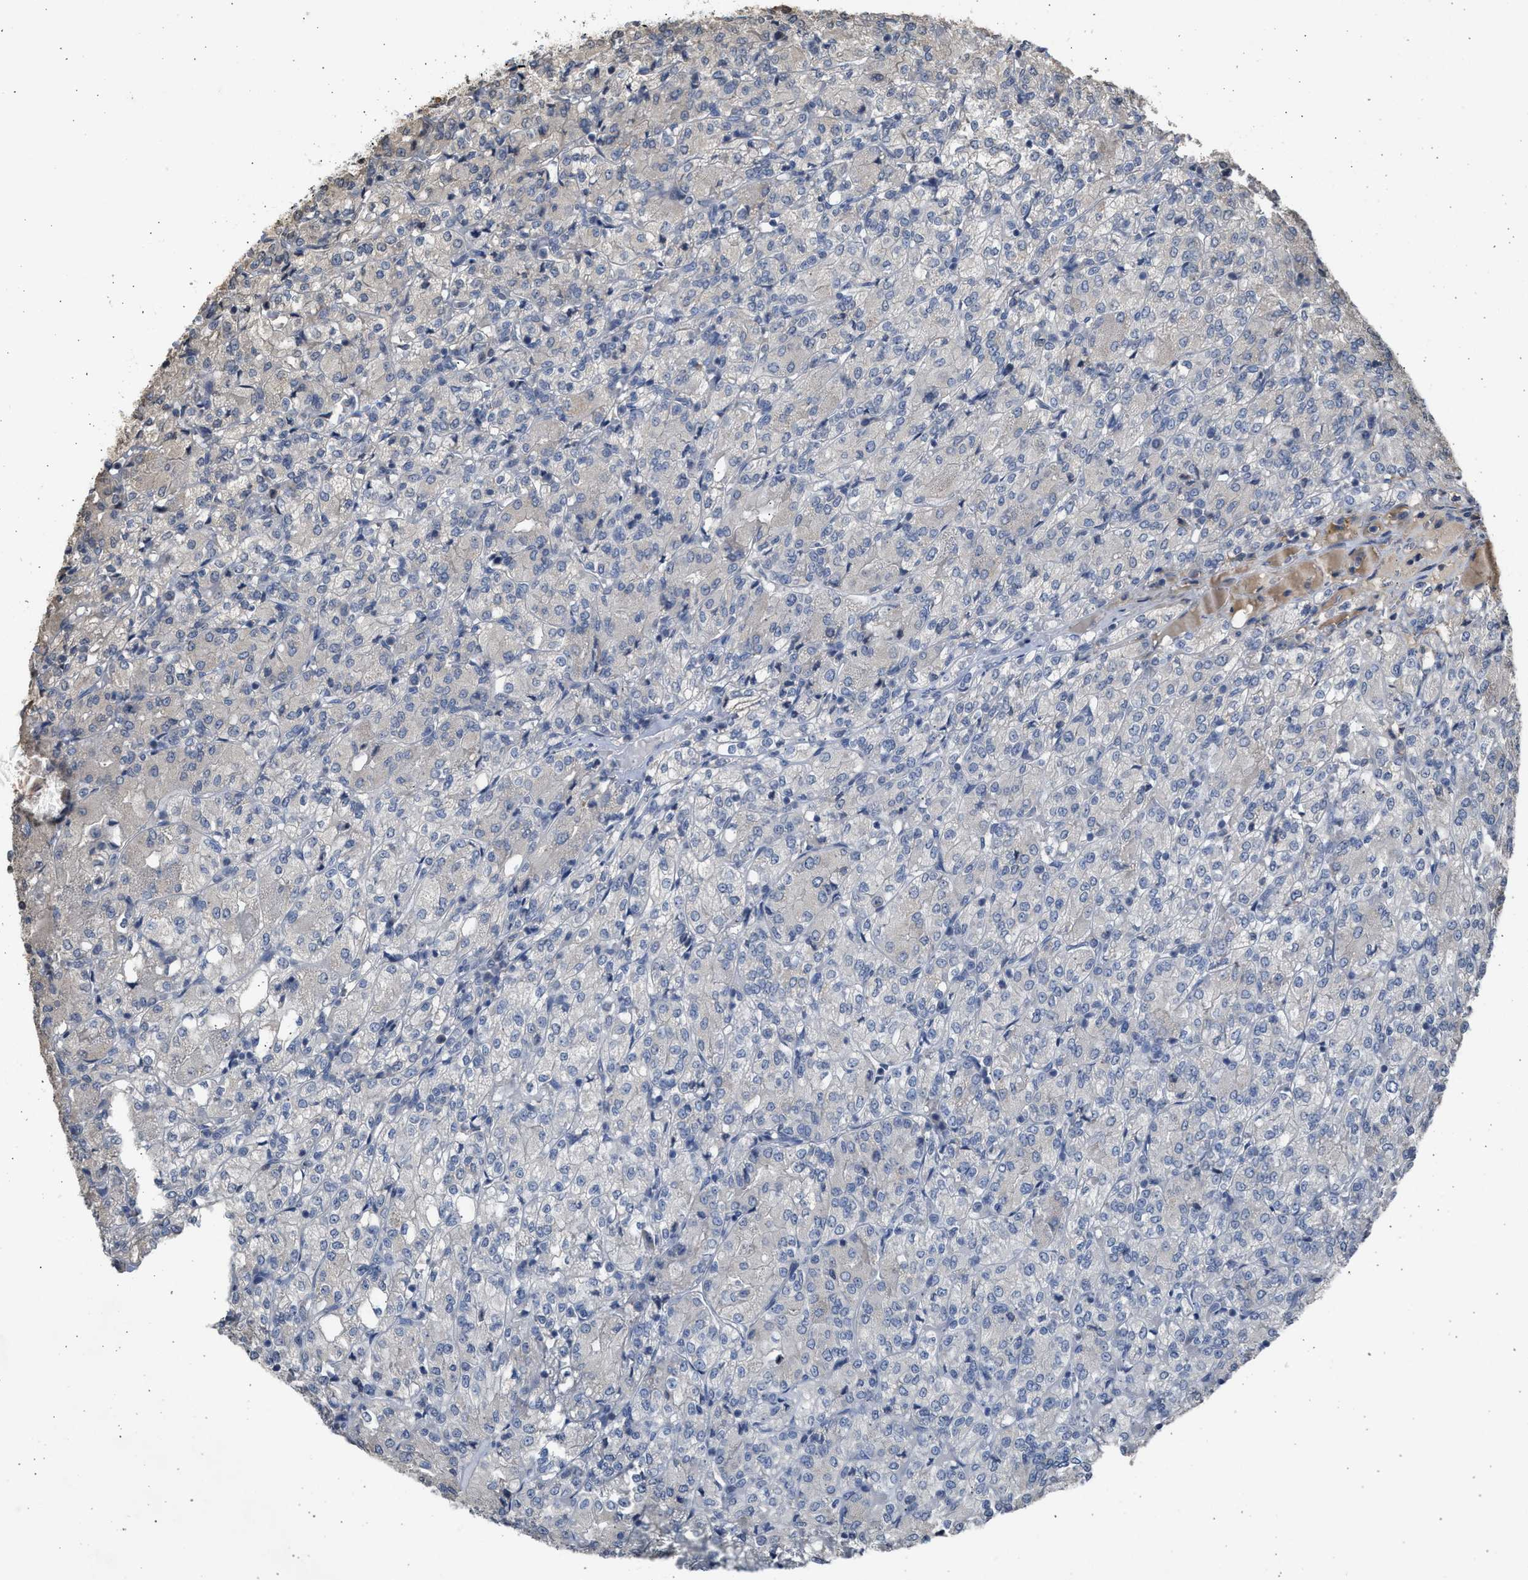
{"staining": {"intensity": "negative", "quantity": "none", "location": "none"}, "tissue": "renal cancer", "cell_type": "Tumor cells", "image_type": "cancer", "snomed": [{"axis": "morphology", "description": "Adenocarcinoma, NOS"}, {"axis": "topography", "description": "Kidney"}], "caption": "This is an IHC photomicrograph of human adenocarcinoma (renal). There is no expression in tumor cells.", "gene": "SULT2A1", "patient": {"sex": "male", "age": 77}}